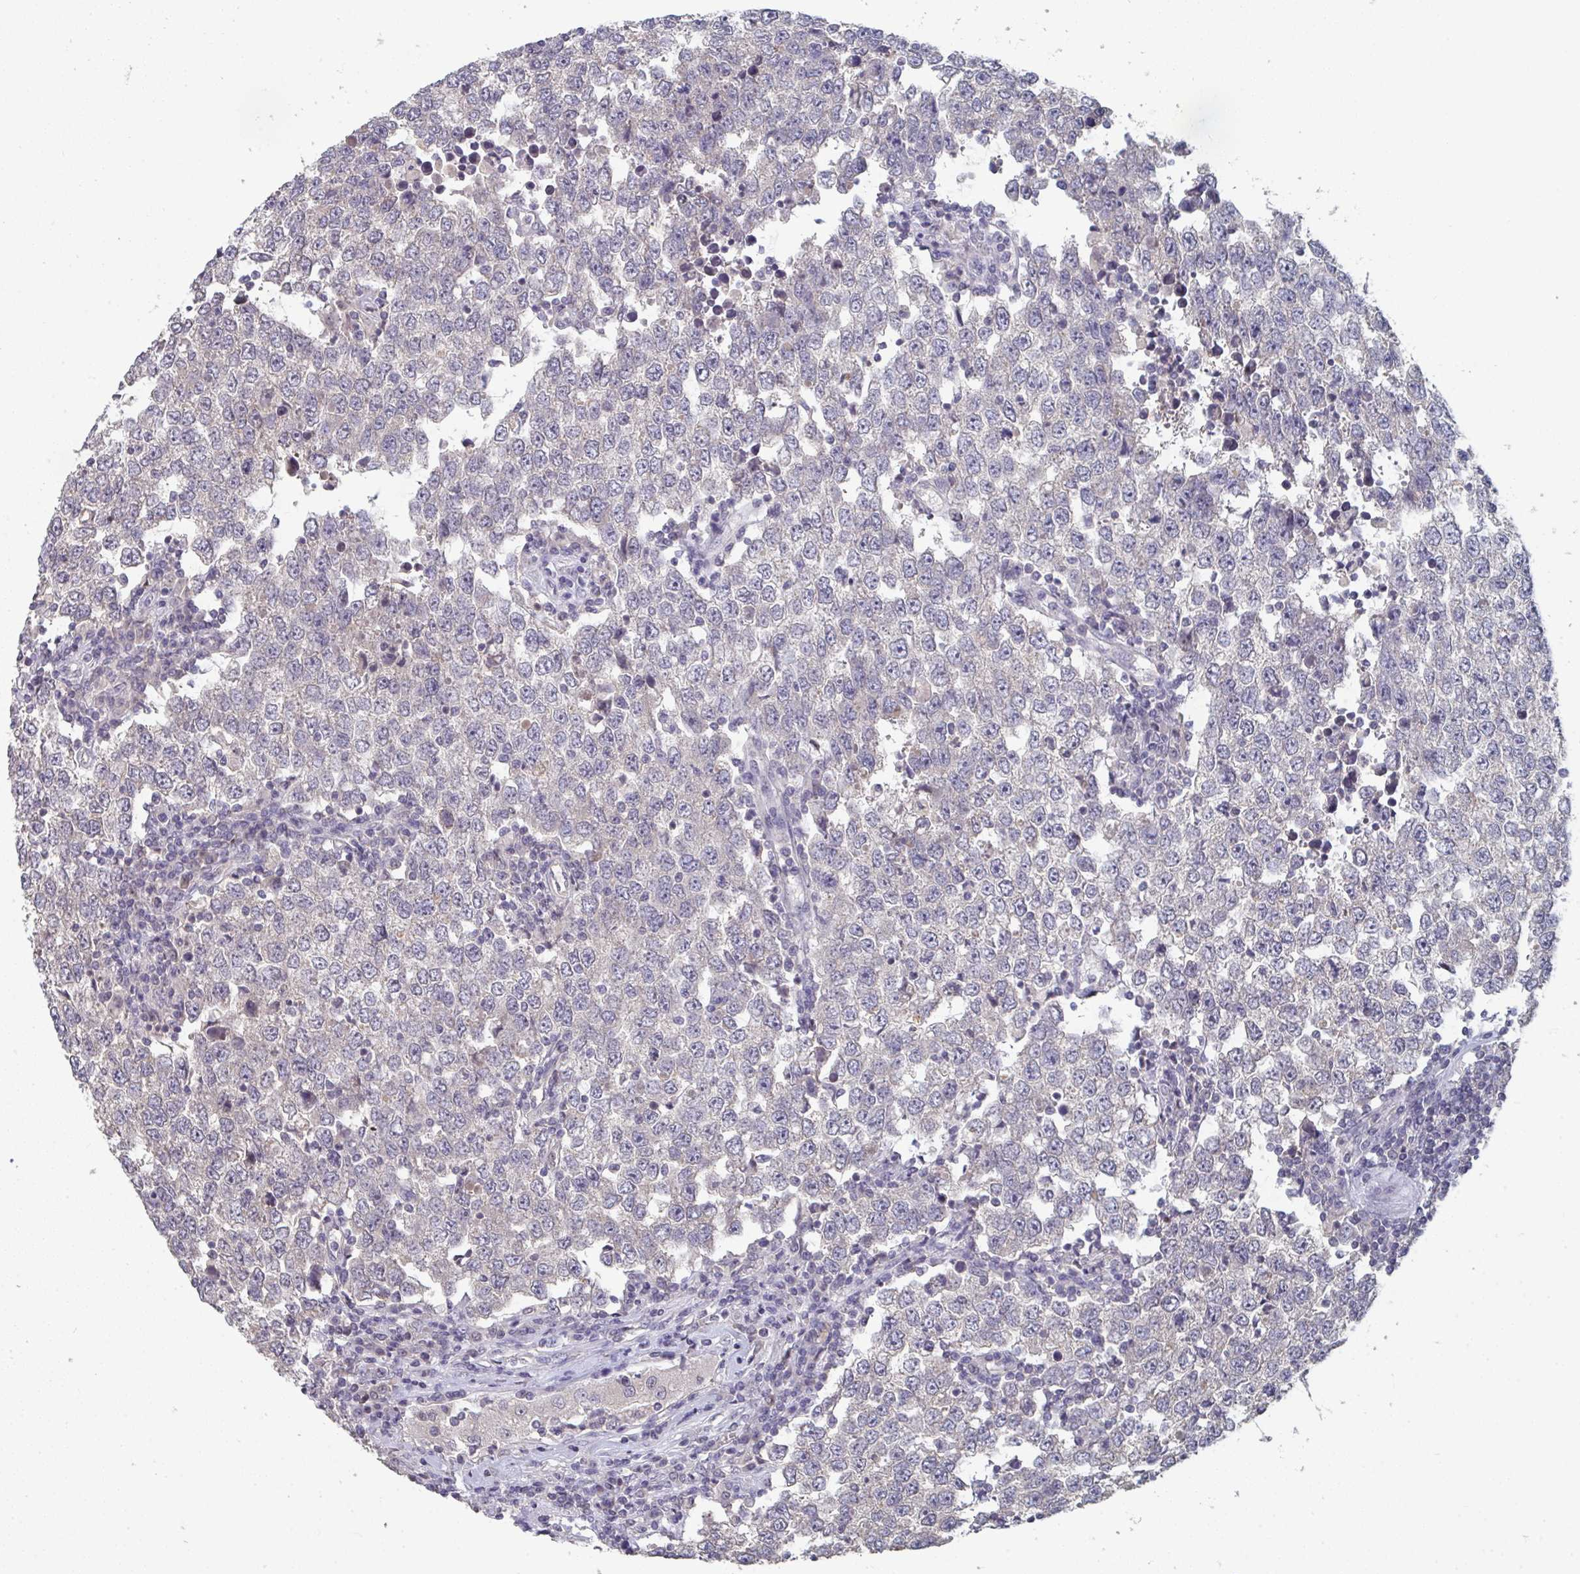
{"staining": {"intensity": "negative", "quantity": "none", "location": "none"}, "tissue": "testis cancer", "cell_type": "Tumor cells", "image_type": "cancer", "snomed": [{"axis": "morphology", "description": "Seminoma, NOS"}, {"axis": "morphology", "description": "Carcinoma, Embryonal, NOS"}, {"axis": "topography", "description": "Testis"}], "caption": "The micrograph demonstrates no significant staining in tumor cells of testis cancer.", "gene": "LIX1", "patient": {"sex": "male", "age": 28}}